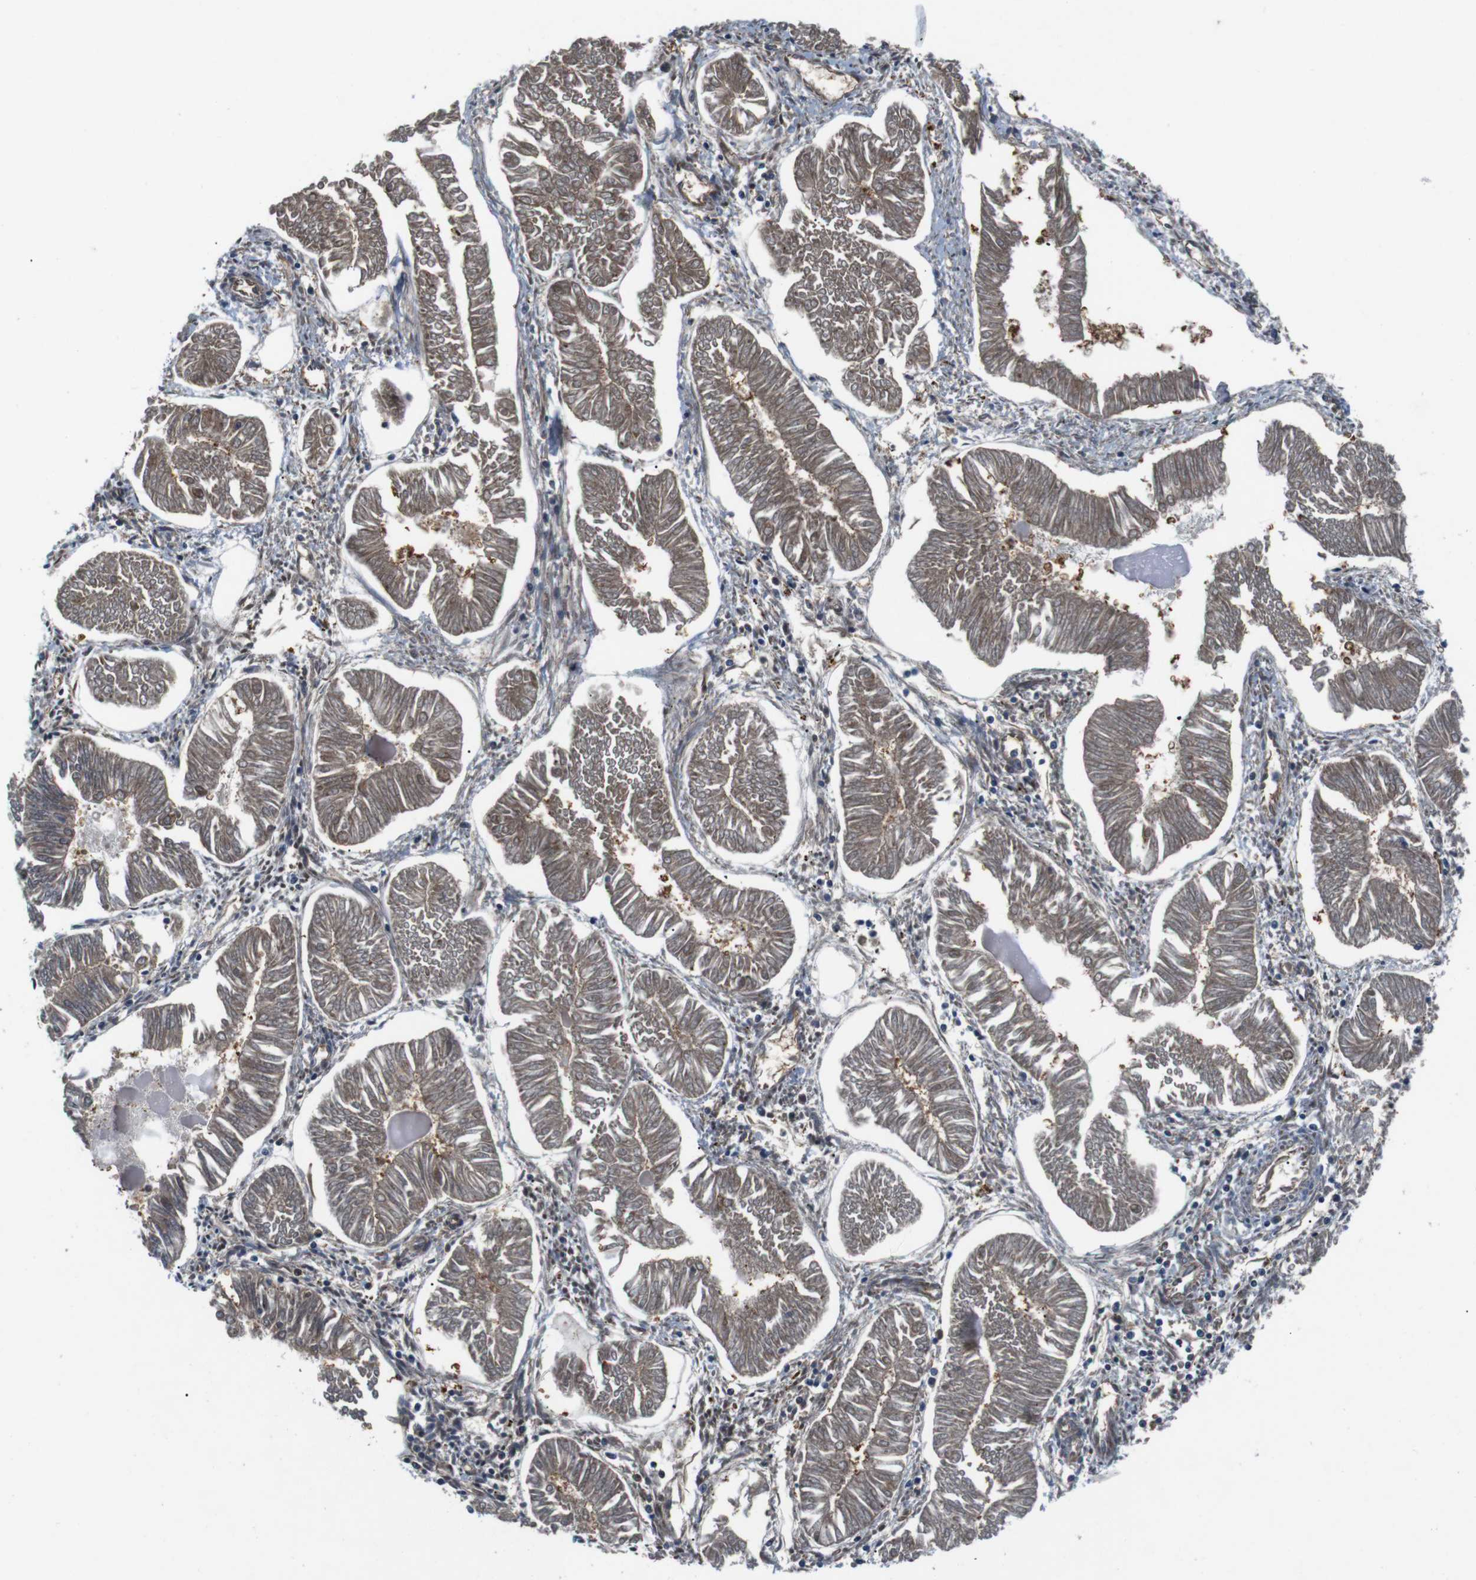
{"staining": {"intensity": "moderate", "quantity": ">75%", "location": "cytoplasmic/membranous"}, "tissue": "endometrial cancer", "cell_type": "Tumor cells", "image_type": "cancer", "snomed": [{"axis": "morphology", "description": "Adenocarcinoma, NOS"}, {"axis": "topography", "description": "Endometrium"}], "caption": "Immunohistochemical staining of endometrial cancer (adenocarcinoma) exhibits medium levels of moderate cytoplasmic/membranous staining in about >75% of tumor cells.", "gene": "JAK1", "patient": {"sex": "female", "age": 53}}